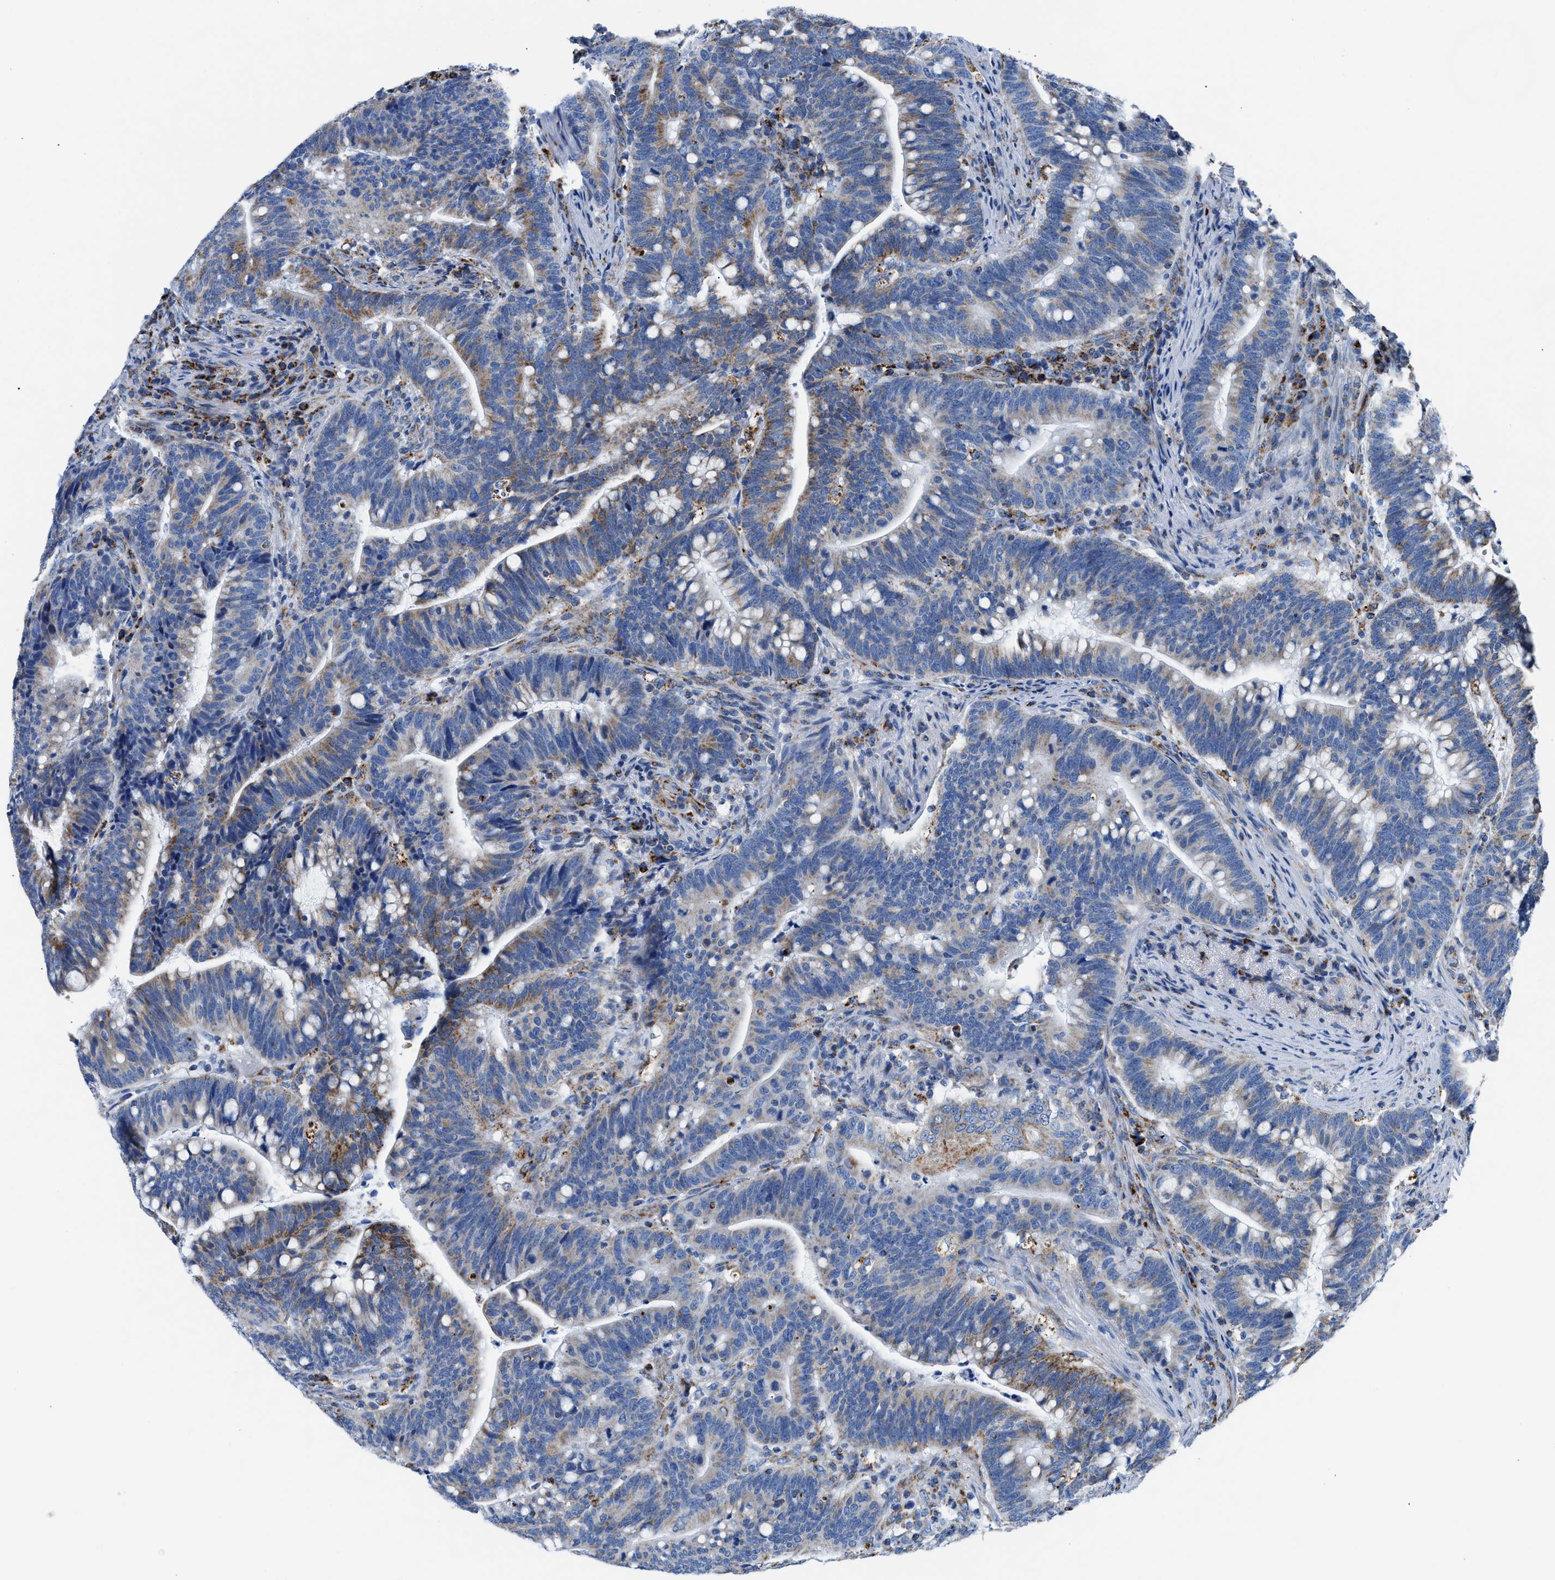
{"staining": {"intensity": "moderate", "quantity": "25%-75%", "location": "cytoplasmic/membranous"}, "tissue": "colorectal cancer", "cell_type": "Tumor cells", "image_type": "cancer", "snomed": [{"axis": "morphology", "description": "Normal tissue, NOS"}, {"axis": "morphology", "description": "Adenocarcinoma, NOS"}, {"axis": "topography", "description": "Colon"}], "caption": "Immunohistochemistry (DAB) staining of colorectal cancer exhibits moderate cytoplasmic/membranous protein staining in approximately 25%-75% of tumor cells.", "gene": "ZDHHC3", "patient": {"sex": "female", "age": 66}}